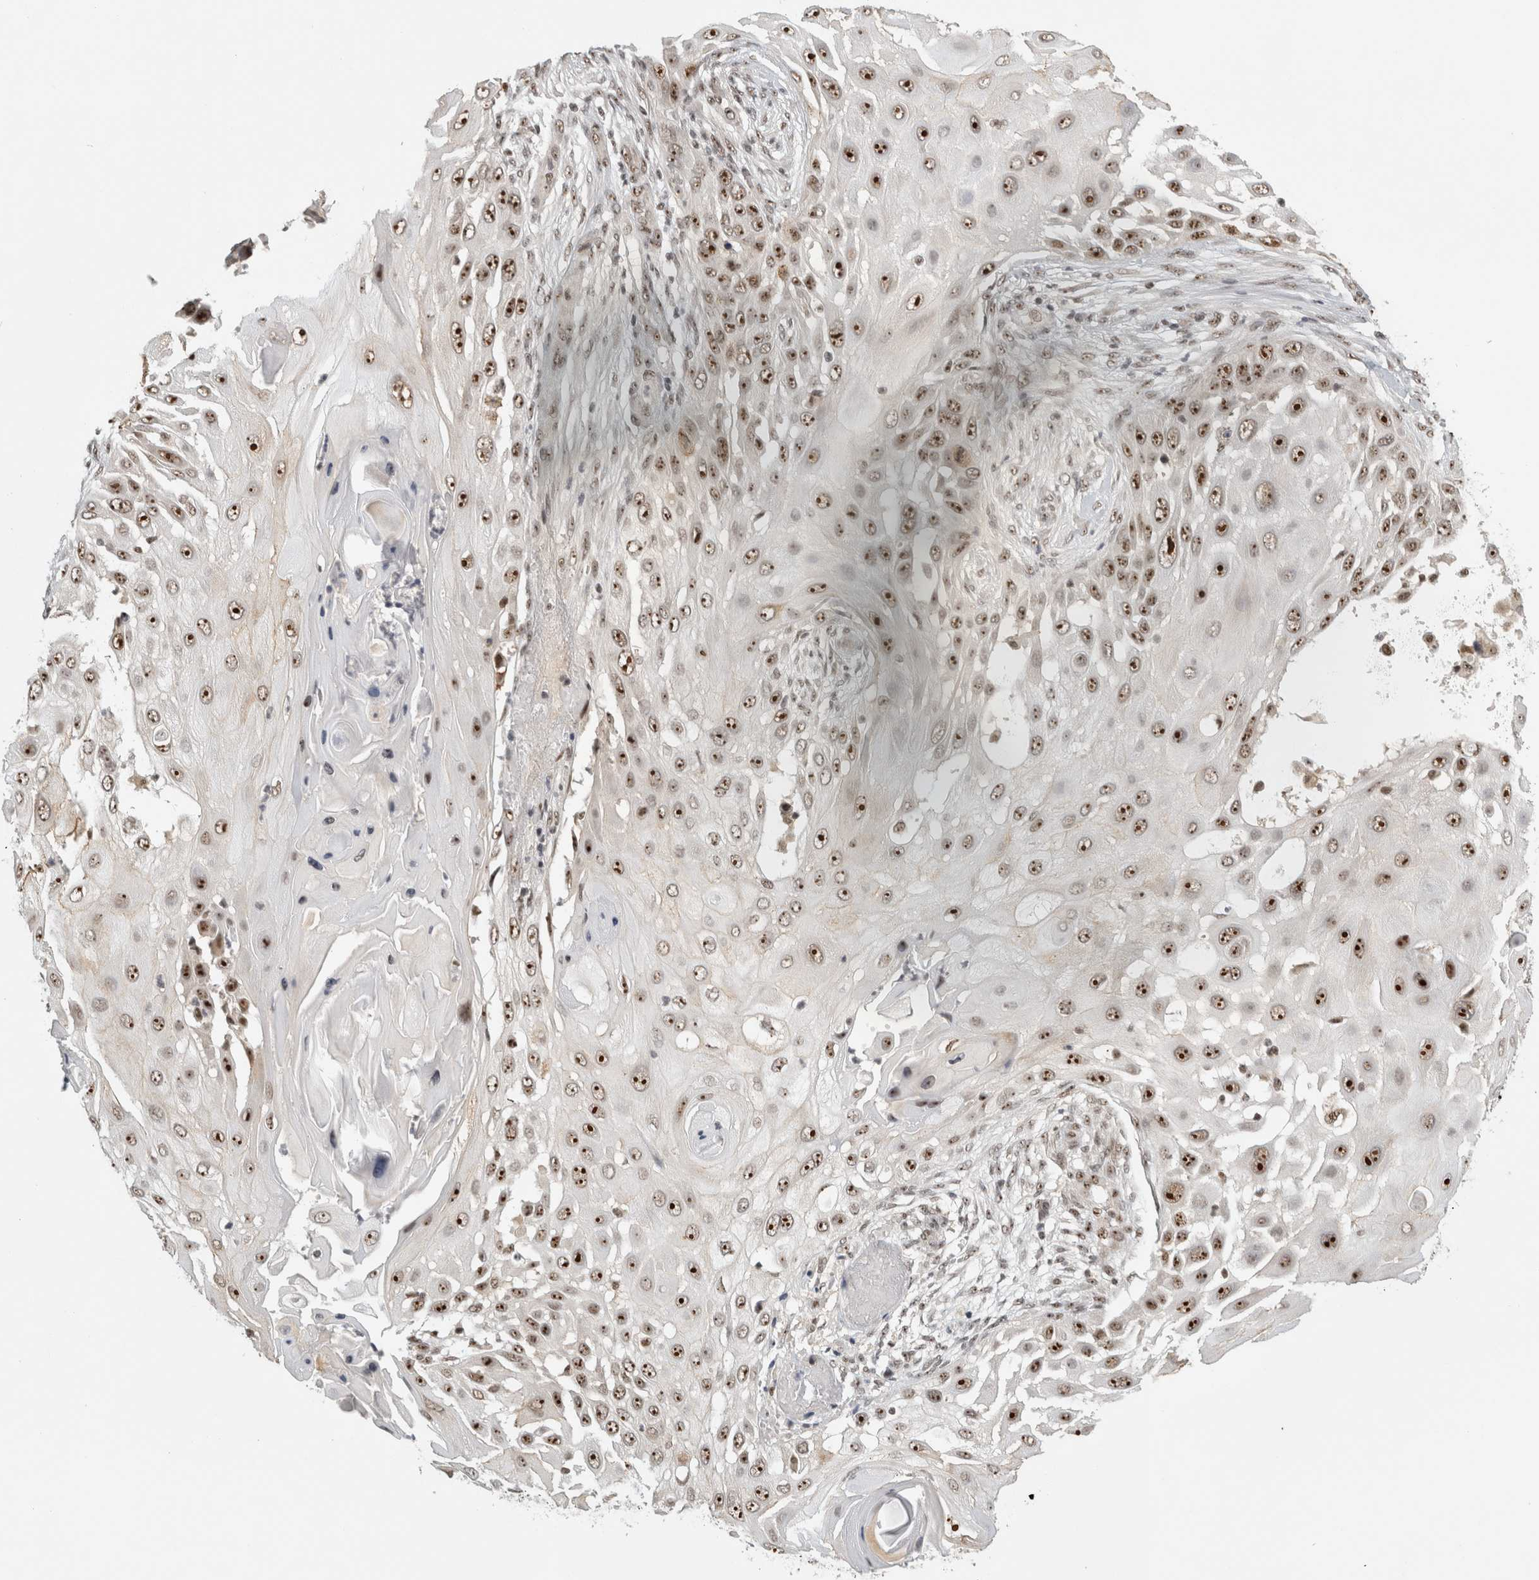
{"staining": {"intensity": "strong", "quantity": ">75%", "location": "nuclear"}, "tissue": "skin cancer", "cell_type": "Tumor cells", "image_type": "cancer", "snomed": [{"axis": "morphology", "description": "Squamous cell carcinoma, NOS"}, {"axis": "topography", "description": "Skin"}], "caption": "Skin cancer (squamous cell carcinoma) stained for a protein (brown) exhibits strong nuclear positive expression in about >75% of tumor cells.", "gene": "EBNA1BP2", "patient": {"sex": "female", "age": 44}}